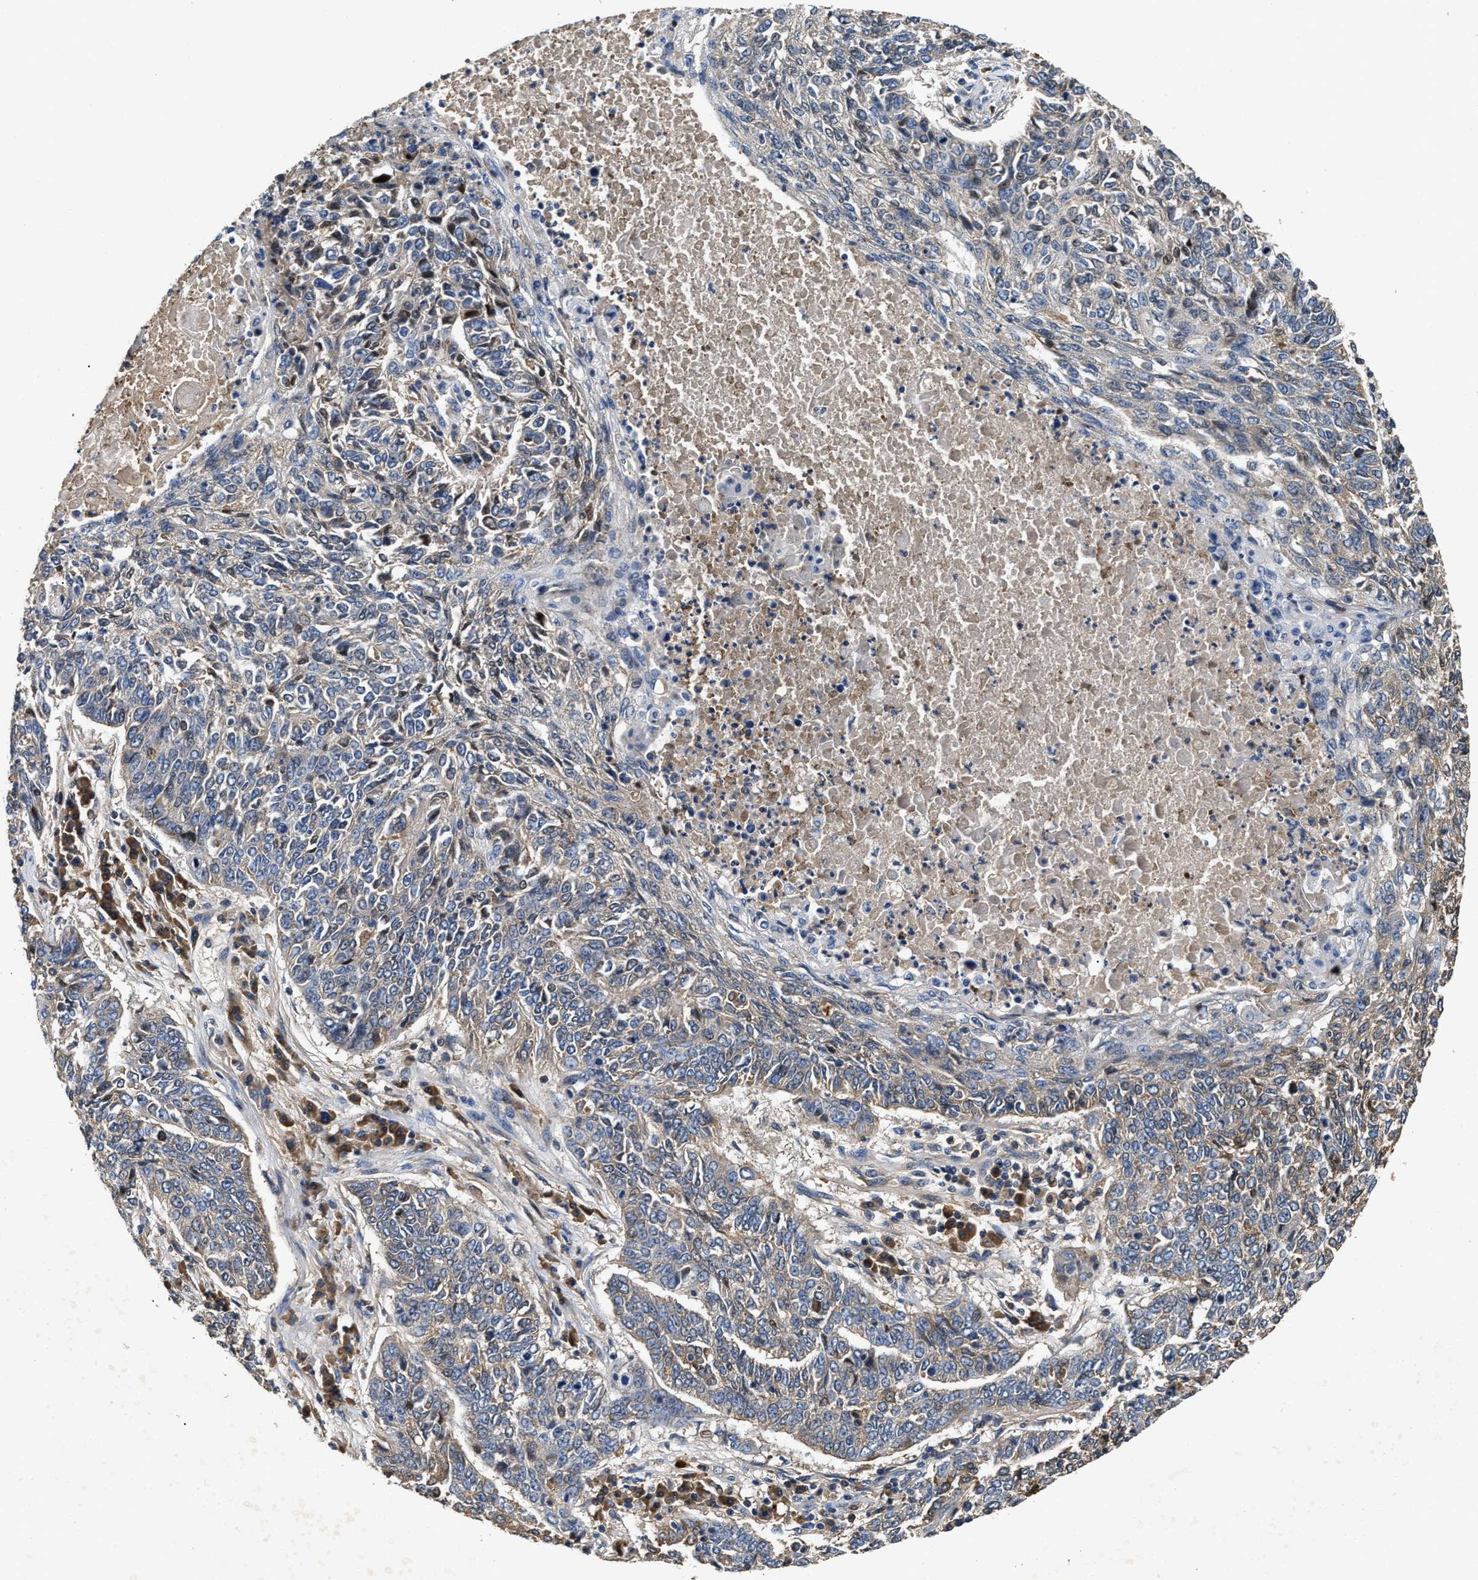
{"staining": {"intensity": "weak", "quantity": "<25%", "location": "cytoplasmic/membranous"}, "tissue": "lung cancer", "cell_type": "Tumor cells", "image_type": "cancer", "snomed": [{"axis": "morphology", "description": "Normal tissue, NOS"}, {"axis": "morphology", "description": "Squamous cell carcinoma, NOS"}, {"axis": "topography", "description": "Cartilage tissue"}, {"axis": "topography", "description": "Bronchus"}, {"axis": "topography", "description": "Lung"}], "caption": "Tumor cells are negative for brown protein staining in lung squamous cell carcinoma. The staining was performed using DAB (3,3'-diaminobenzidine) to visualize the protein expression in brown, while the nuclei were stained in blue with hematoxylin (Magnification: 20x).", "gene": "C3", "patient": {"sex": "female", "age": 49}}